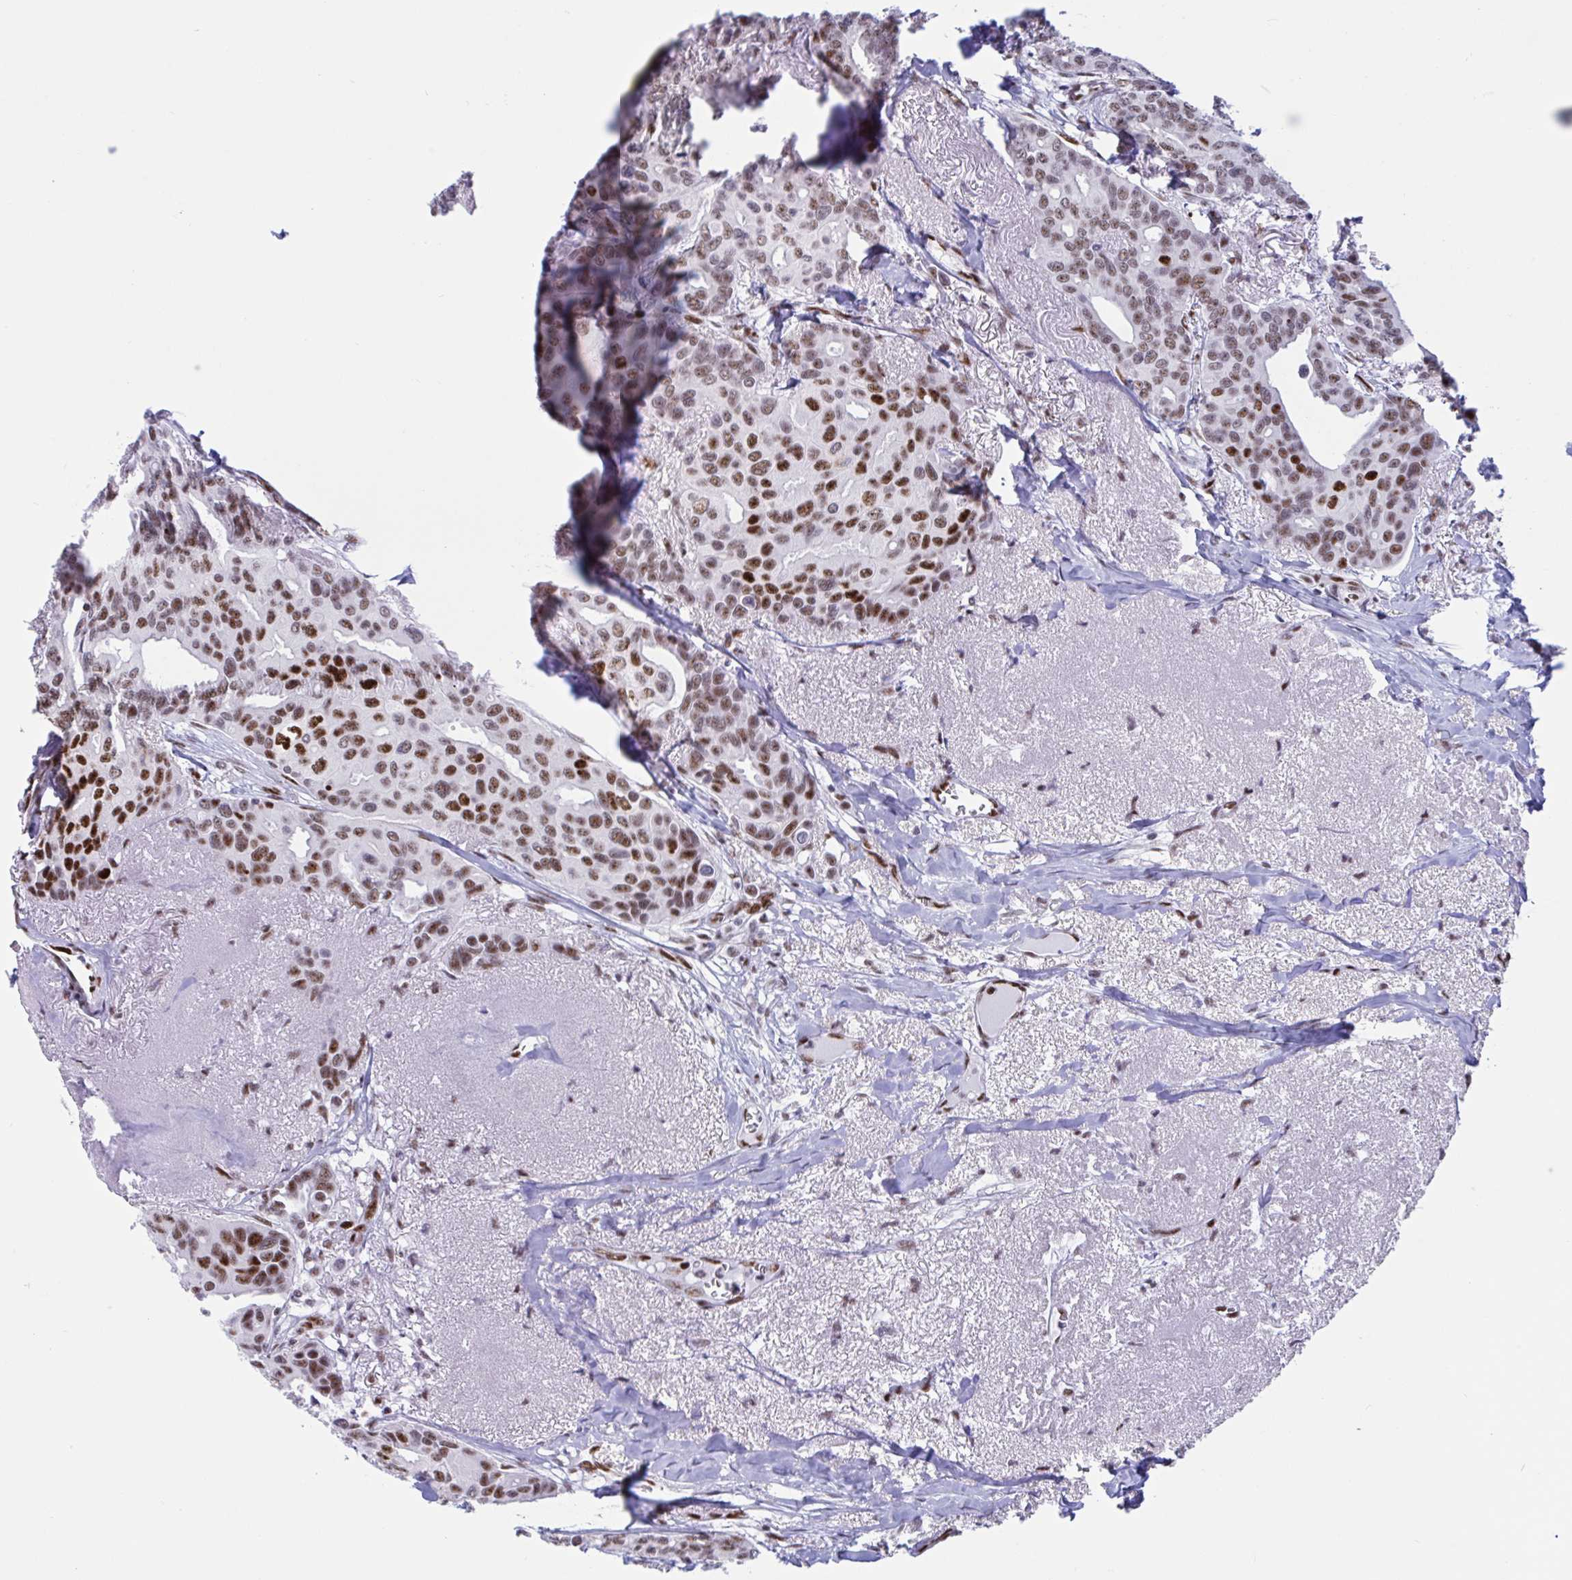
{"staining": {"intensity": "strong", "quantity": ">75%", "location": "nuclear"}, "tissue": "breast cancer", "cell_type": "Tumor cells", "image_type": "cancer", "snomed": [{"axis": "morphology", "description": "Duct carcinoma"}, {"axis": "topography", "description": "Breast"}], "caption": "The immunohistochemical stain shows strong nuclear positivity in tumor cells of breast cancer (invasive ductal carcinoma) tissue.", "gene": "IKZF2", "patient": {"sex": "female", "age": 54}}